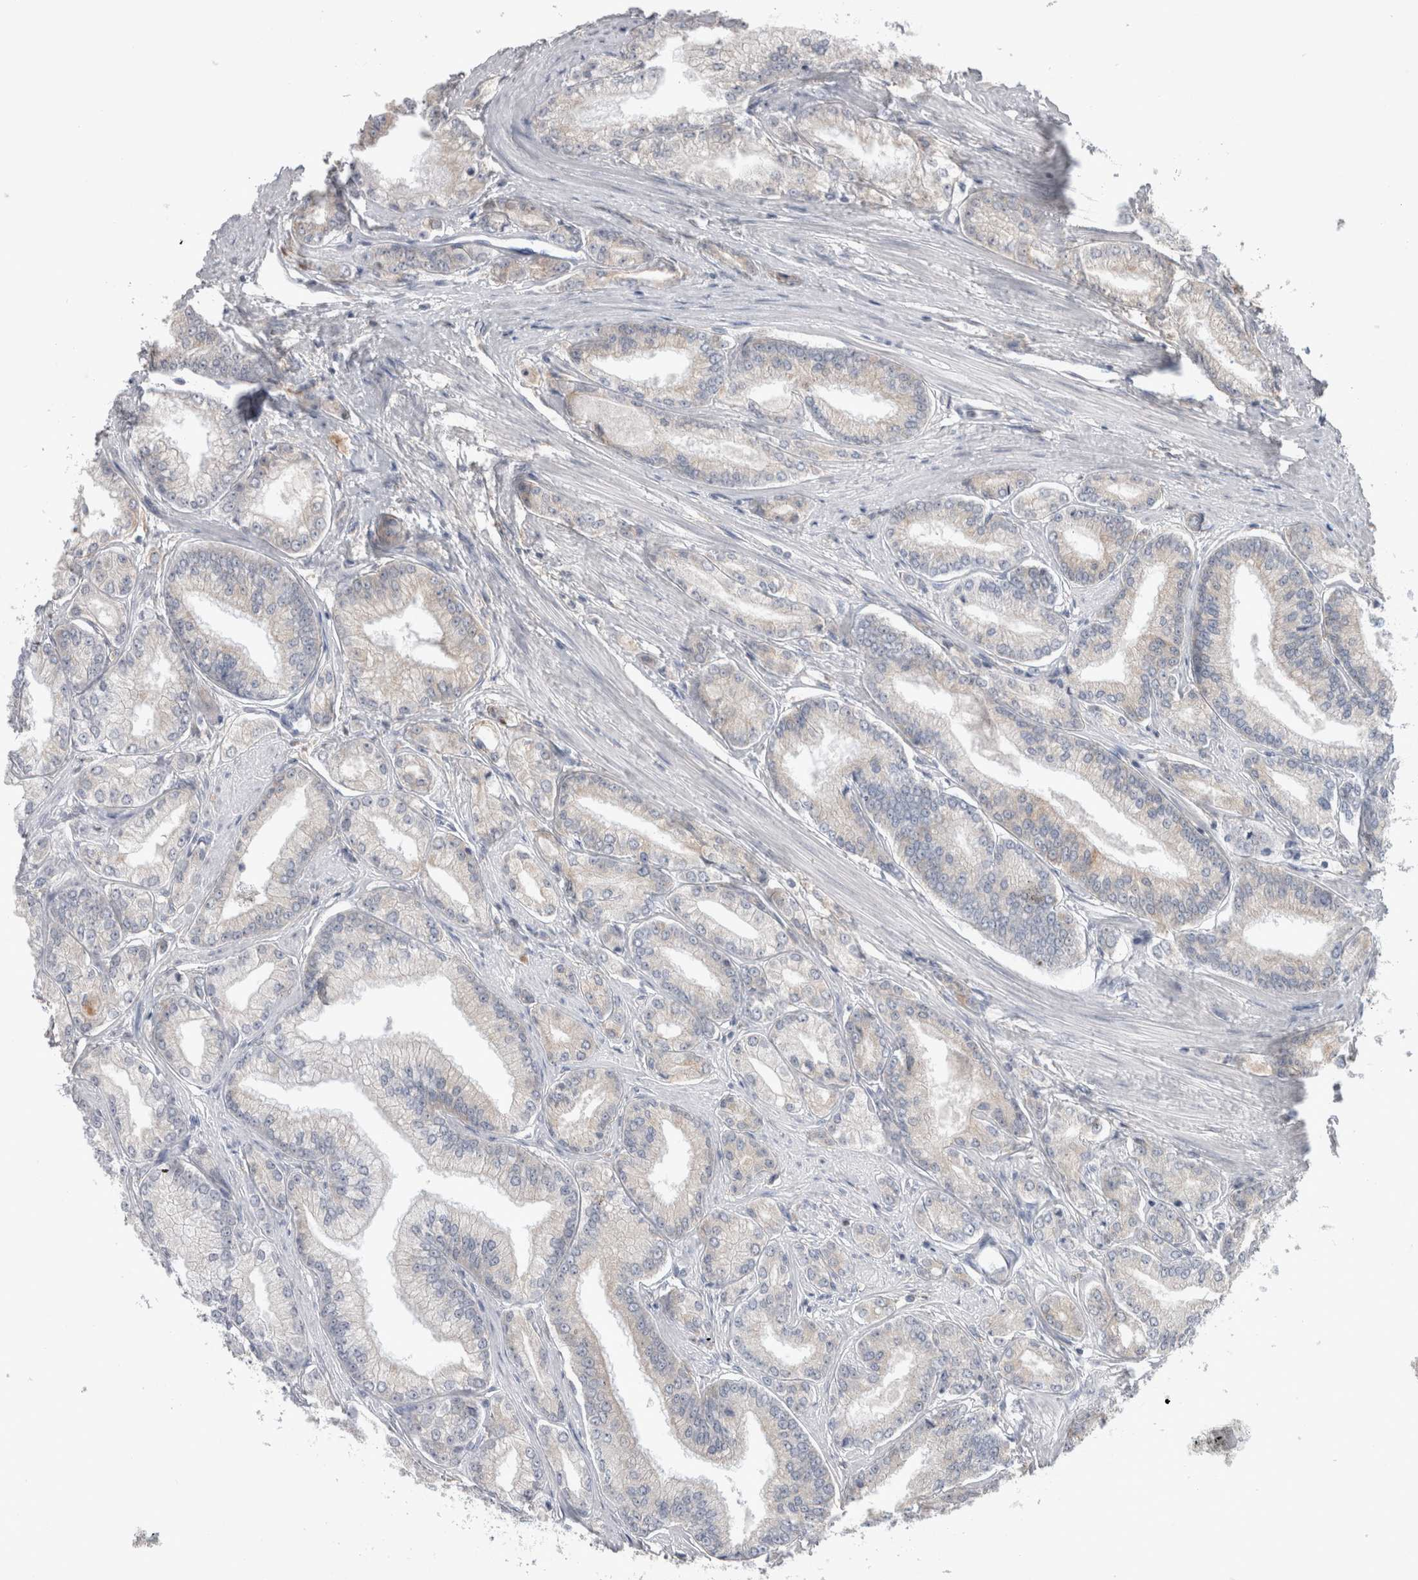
{"staining": {"intensity": "negative", "quantity": "none", "location": "none"}, "tissue": "prostate cancer", "cell_type": "Tumor cells", "image_type": "cancer", "snomed": [{"axis": "morphology", "description": "Adenocarcinoma, Low grade"}, {"axis": "topography", "description": "Prostate"}], "caption": "Immunohistochemistry micrograph of prostate cancer (adenocarcinoma (low-grade)) stained for a protein (brown), which displays no expression in tumor cells.", "gene": "ZNF341", "patient": {"sex": "male", "age": 52}}